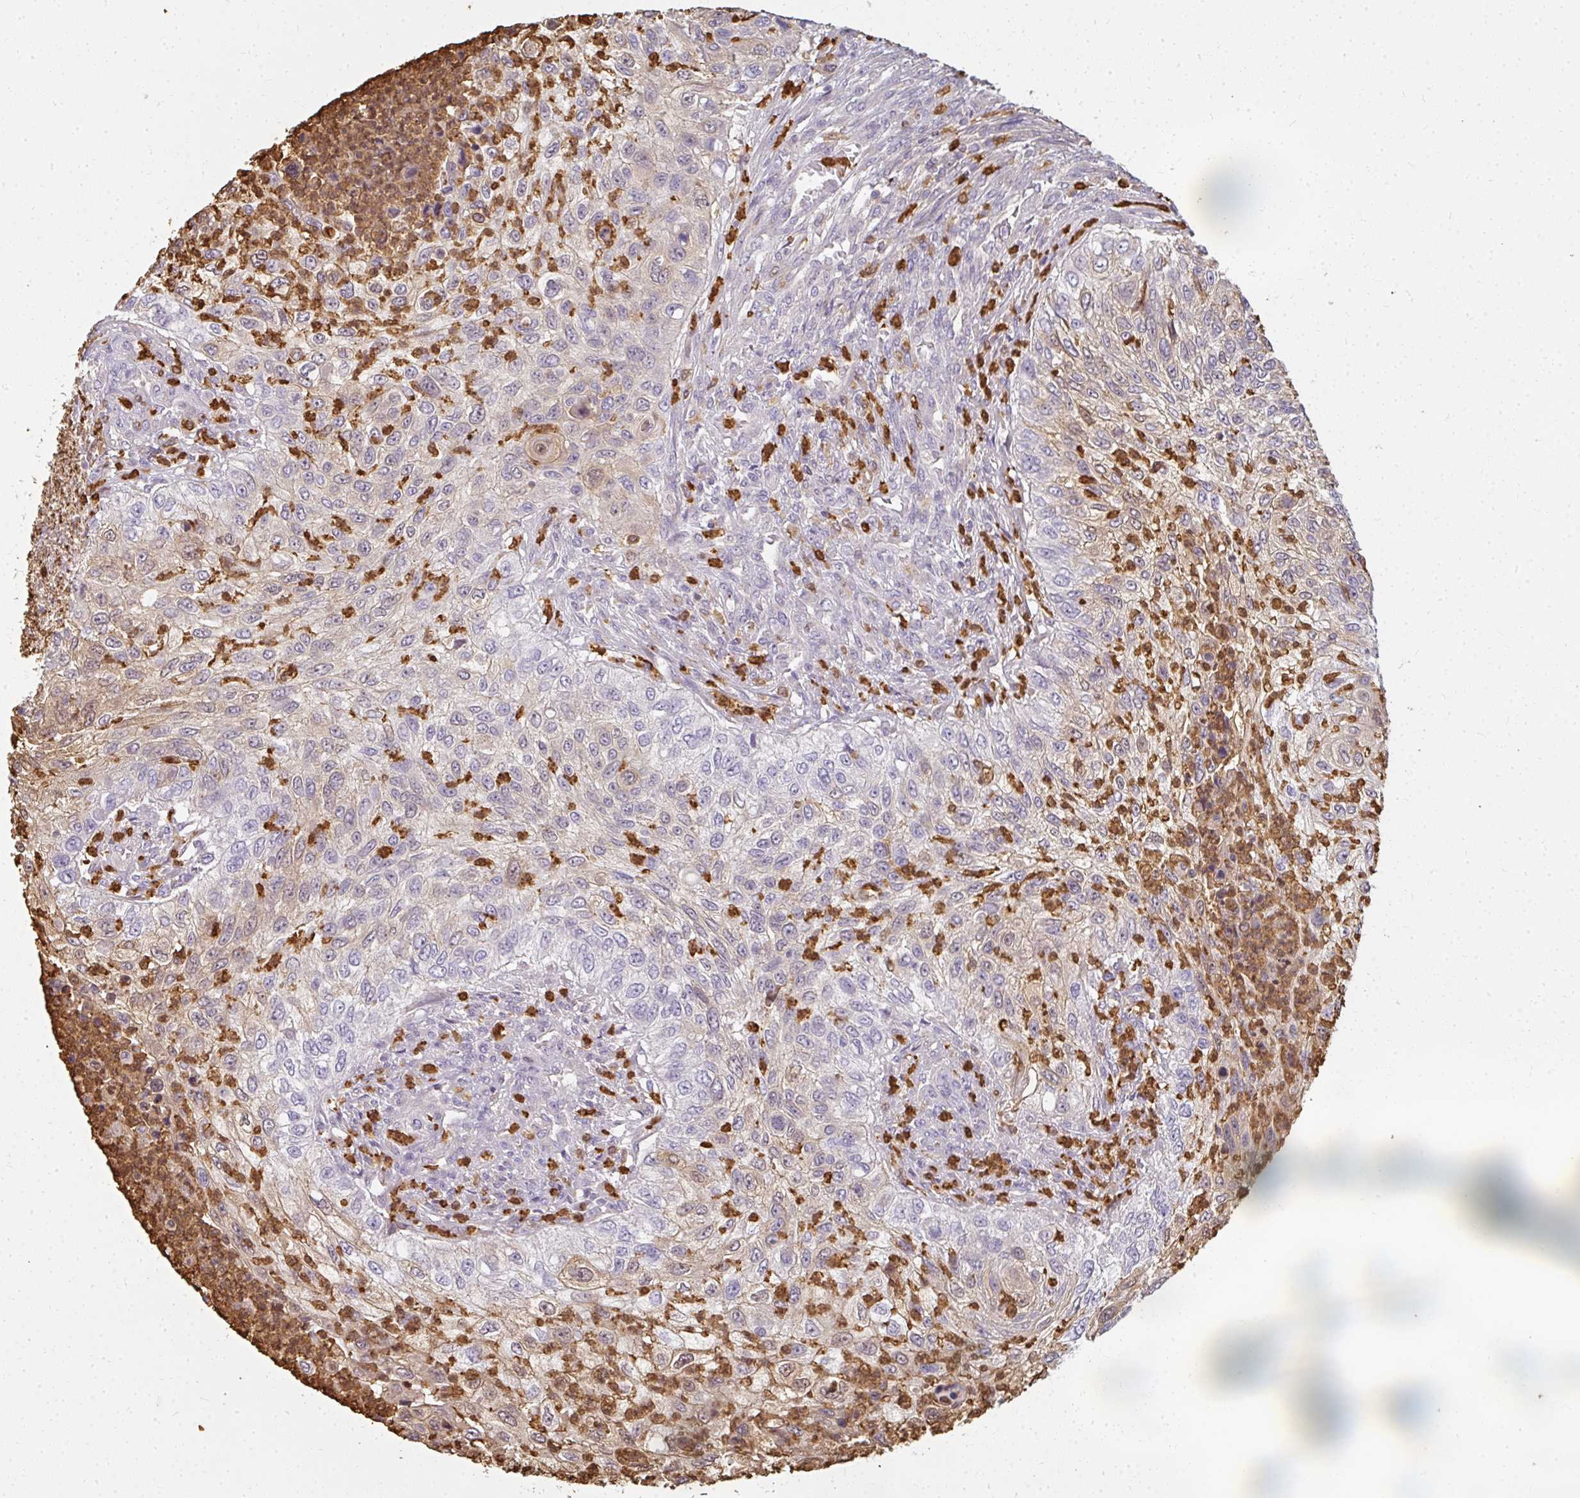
{"staining": {"intensity": "moderate", "quantity": "<25%", "location": "cytoplasmic/membranous"}, "tissue": "urothelial cancer", "cell_type": "Tumor cells", "image_type": "cancer", "snomed": [{"axis": "morphology", "description": "Urothelial carcinoma, High grade"}, {"axis": "topography", "description": "Urinary bladder"}], "caption": "IHC staining of urothelial carcinoma (high-grade), which shows low levels of moderate cytoplasmic/membranous expression in about <25% of tumor cells indicating moderate cytoplasmic/membranous protein positivity. The staining was performed using DAB (brown) for protein detection and nuclei were counterstained in hematoxylin (blue).", "gene": "CNTRL", "patient": {"sex": "female", "age": 60}}